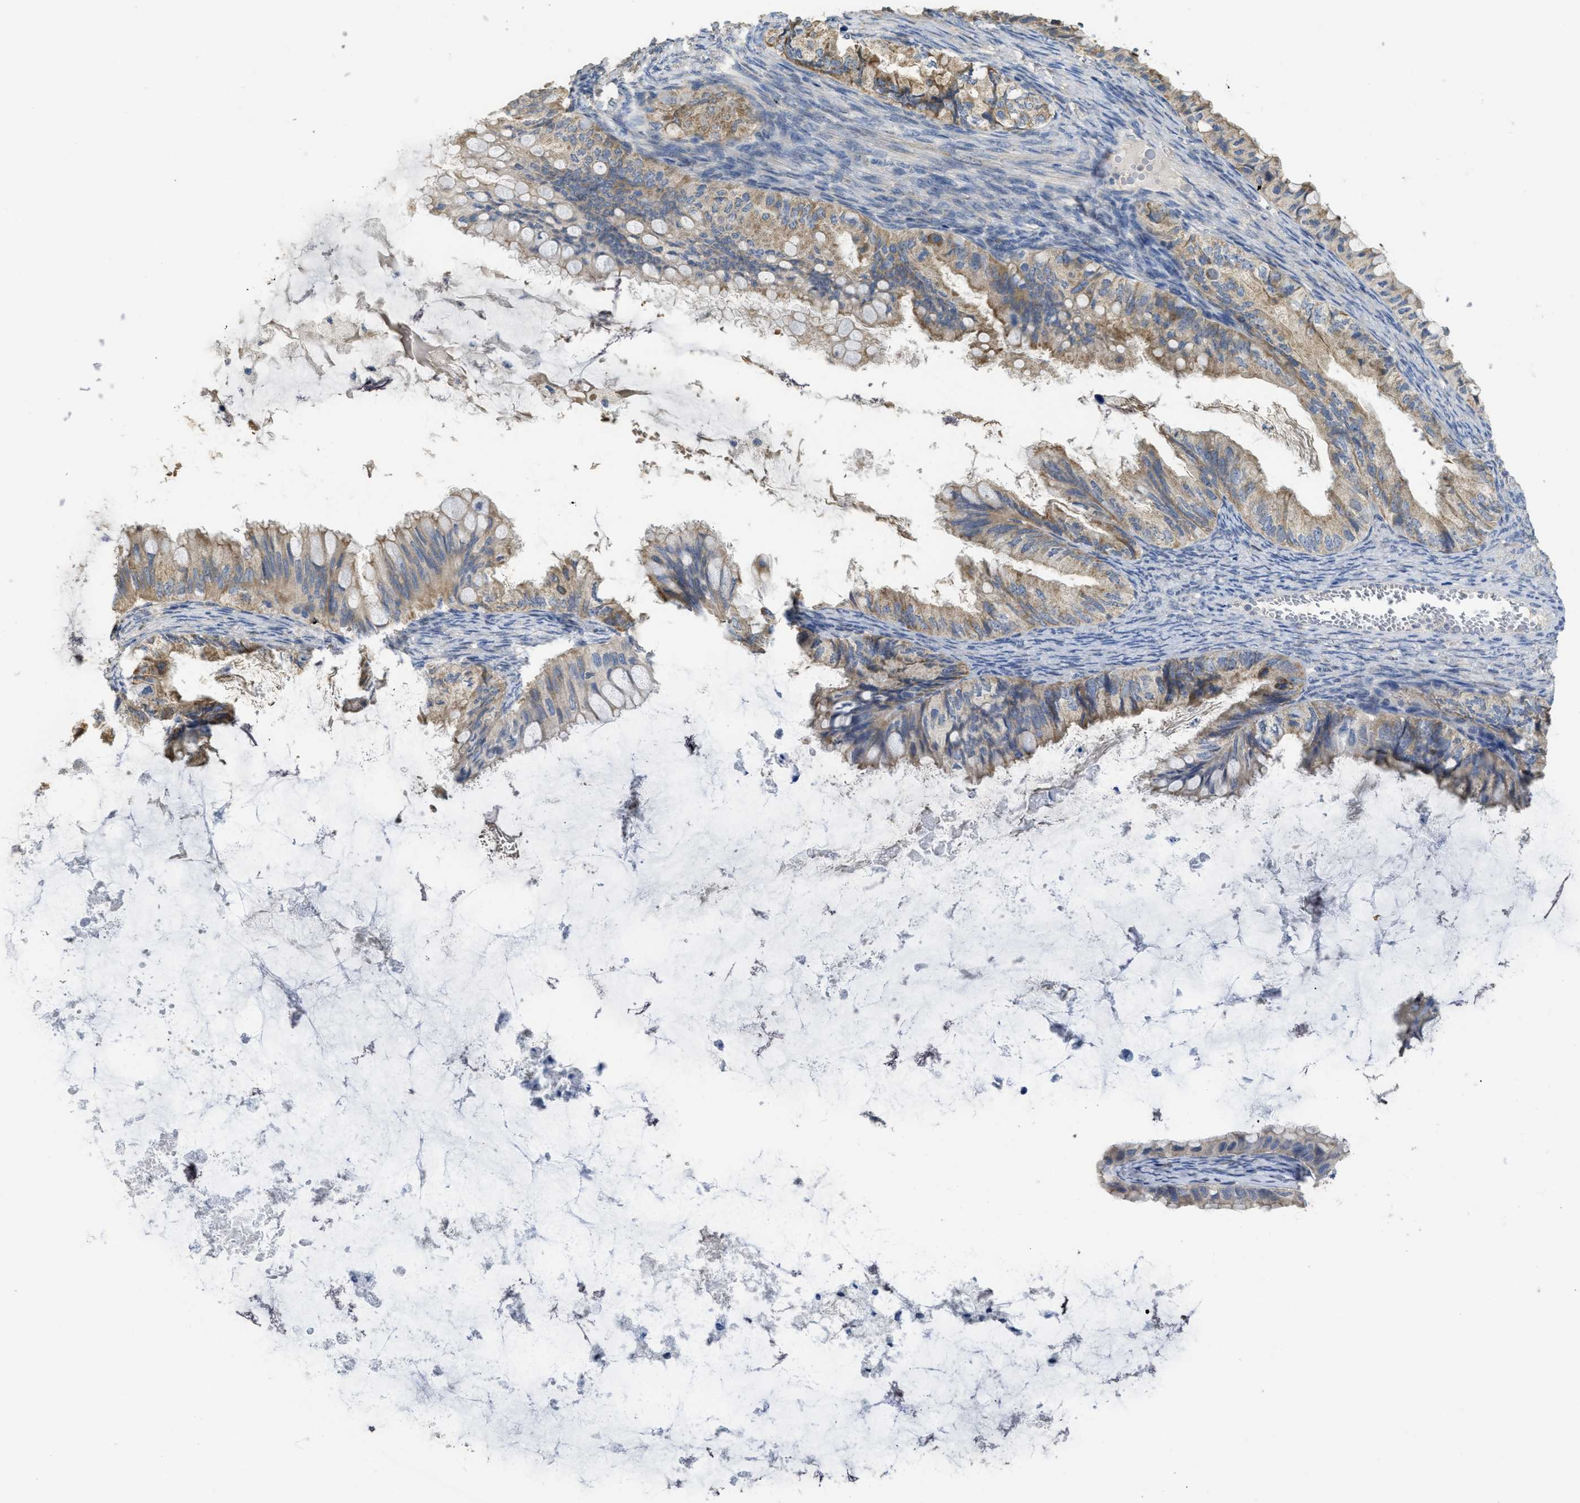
{"staining": {"intensity": "moderate", "quantity": ">75%", "location": "cytoplasmic/membranous"}, "tissue": "ovarian cancer", "cell_type": "Tumor cells", "image_type": "cancer", "snomed": [{"axis": "morphology", "description": "Cystadenocarcinoma, mucinous, NOS"}, {"axis": "topography", "description": "Ovary"}], "caption": "Moderate cytoplasmic/membranous expression for a protein is identified in approximately >75% of tumor cells of mucinous cystadenocarcinoma (ovarian) using immunohistochemistry (IHC).", "gene": "SFXN2", "patient": {"sex": "female", "age": 80}}